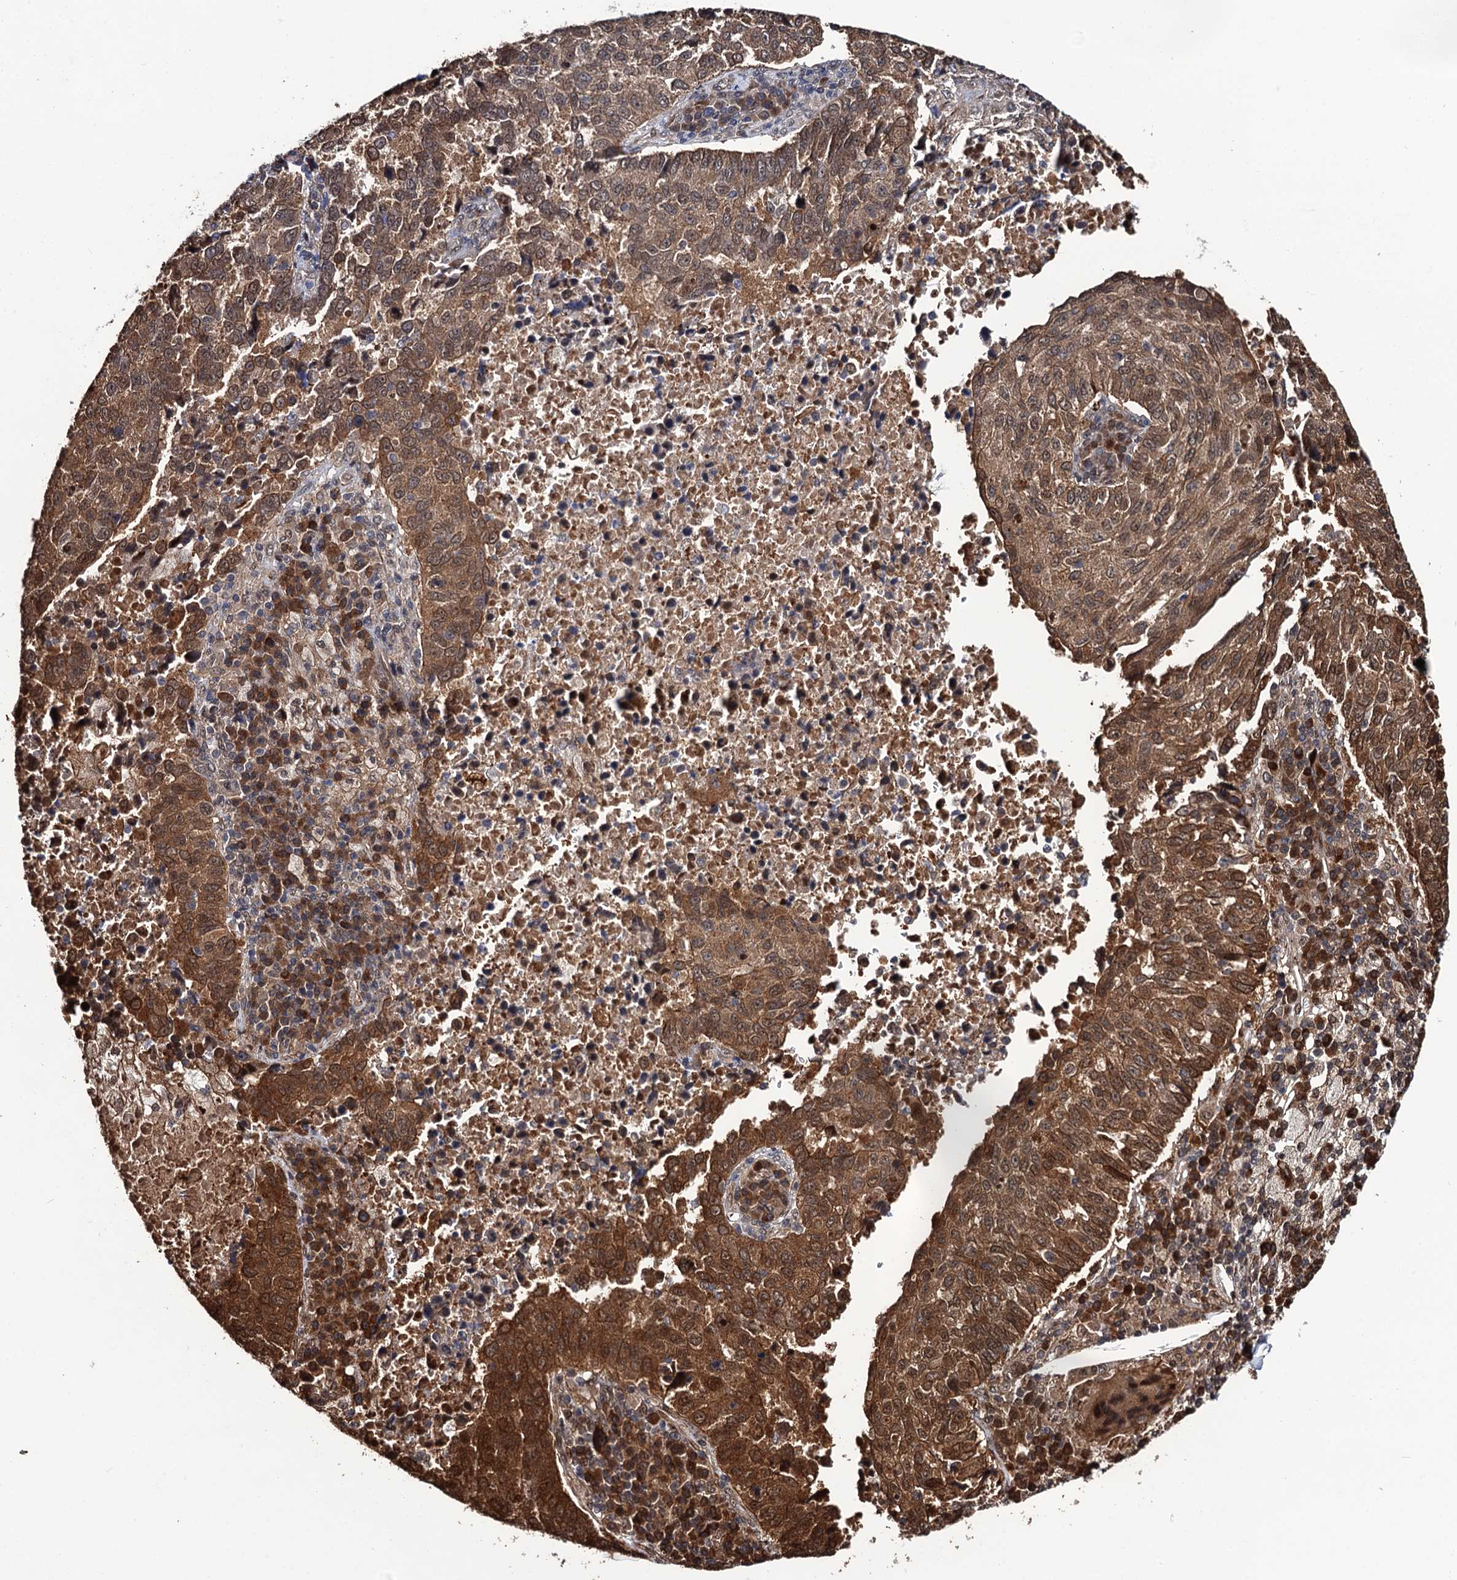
{"staining": {"intensity": "strong", "quantity": ">75%", "location": "cytoplasmic/membranous"}, "tissue": "lung cancer", "cell_type": "Tumor cells", "image_type": "cancer", "snomed": [{"axis": "morphology", "description": "Squamous cell carcinoma, NOS"}, {"axis": "topography", "description": "Lung"}], "caption": "This histopathology image shows lung cancer (squamous cell carcinoma) stained with immunohistochemistry to label a protein in brown. The cytoplasmic/membranous of tumor cells show strong positivity for the protein. Nuclei are counter-stained blue.", "gene": "CDC23", "patient": {"sex": "male", "age": 73}}